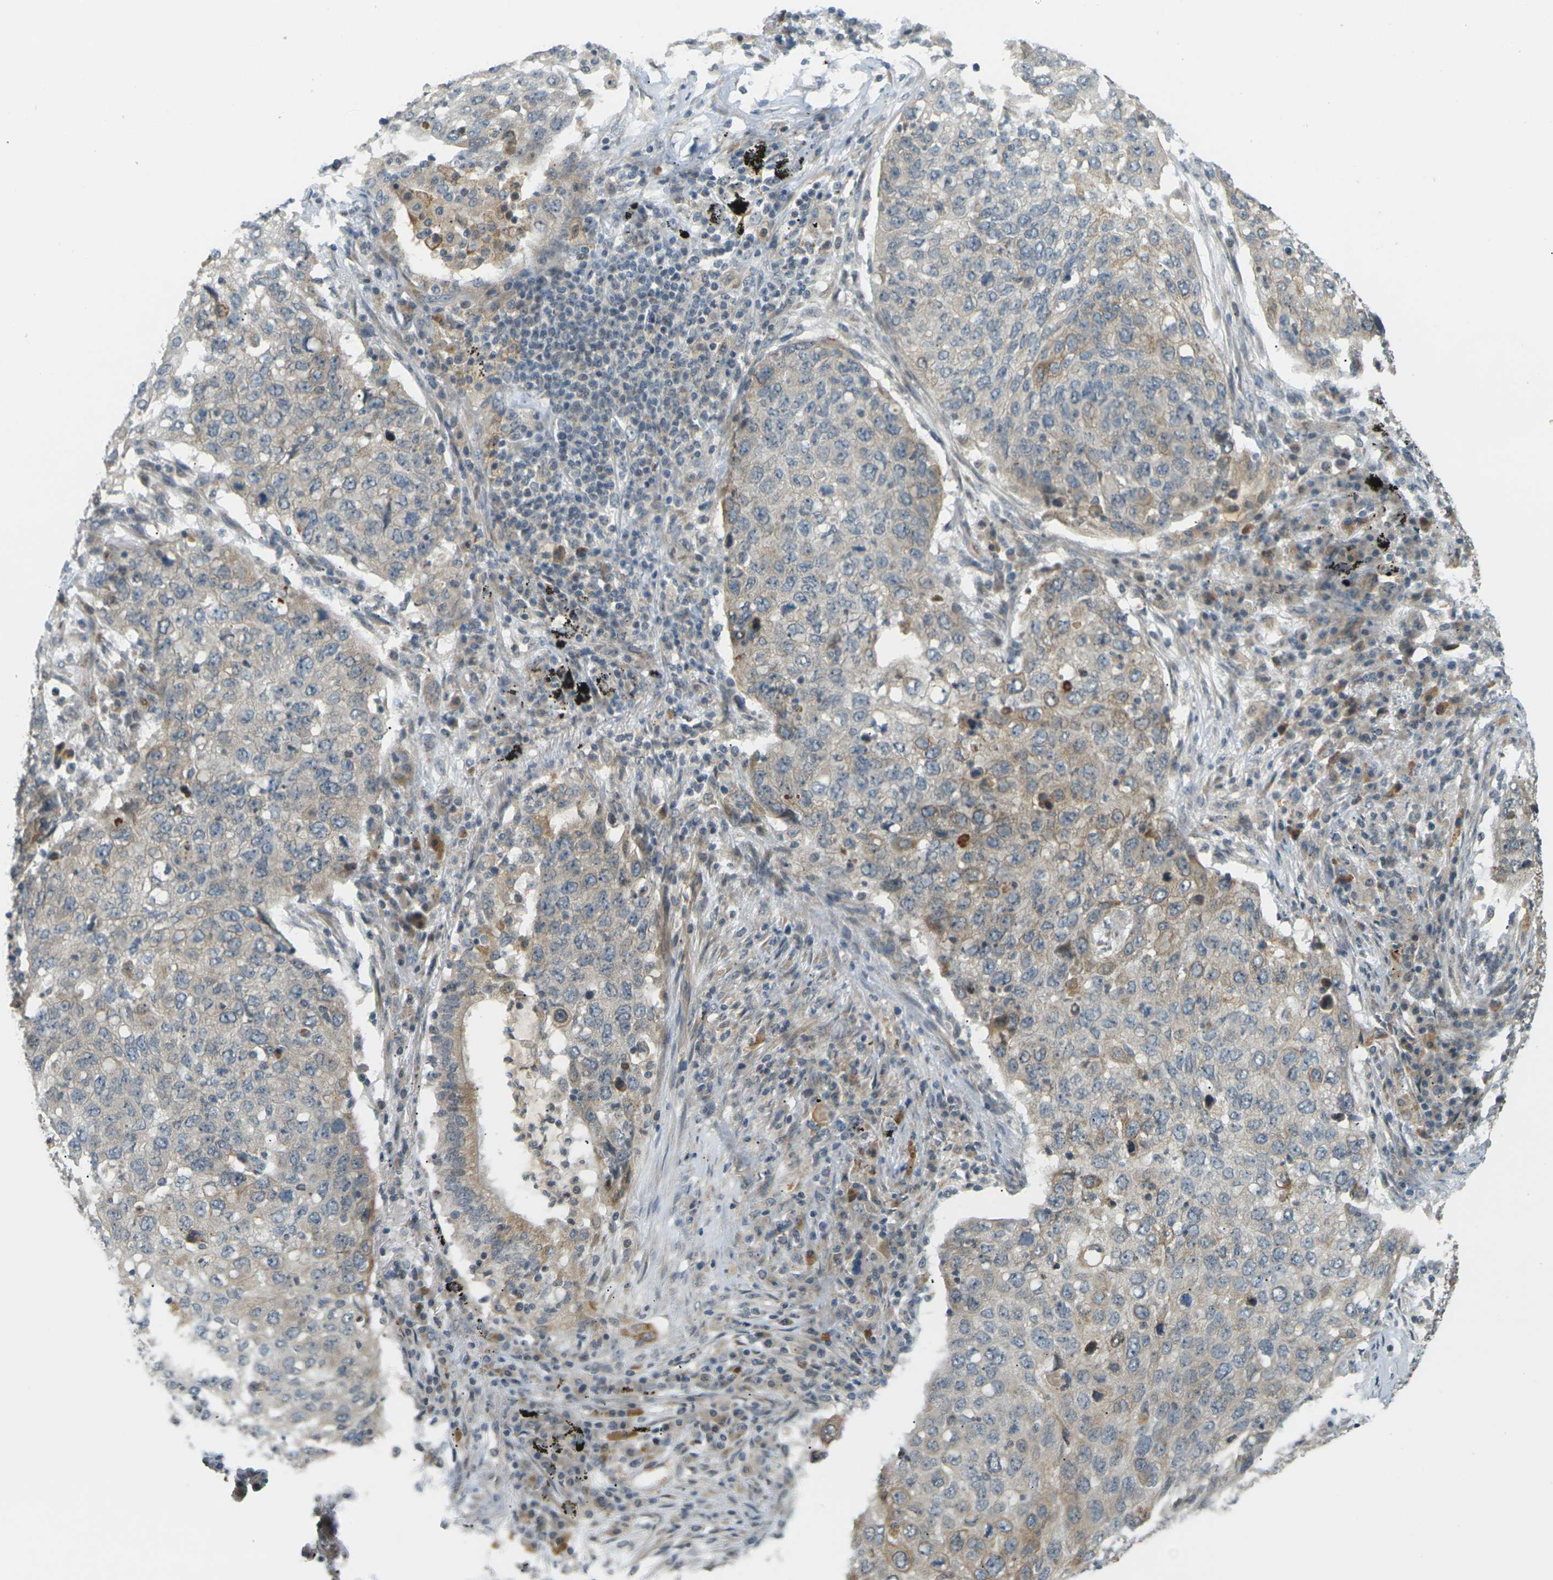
{"staining": {"intensity": "weak", "quantity": ">75%", "location": "cytoplasmic/membranous"}, "tissue": "lung cancer", "cell_type": "Tumor cells", "image_type": "cancer", "snomed": [{"axis": "morphology", "description": "Squamous cell carcinoma, NOS"}, {"axis": "topography", "description": "Lung"}], "caption": "High-magnification brightfield microscopy of lung squamous cell carcinoma stained with DAB (3,3'-diaminobenzidine) (brown) and counterstained with hematoxylin (blue). tumor cells exhibit weak cytoplasmic/membranous expression is identified in approximately>75% of cells.", "gene": "SOCS6", "patient": {"sex": "female", "age": 63}}